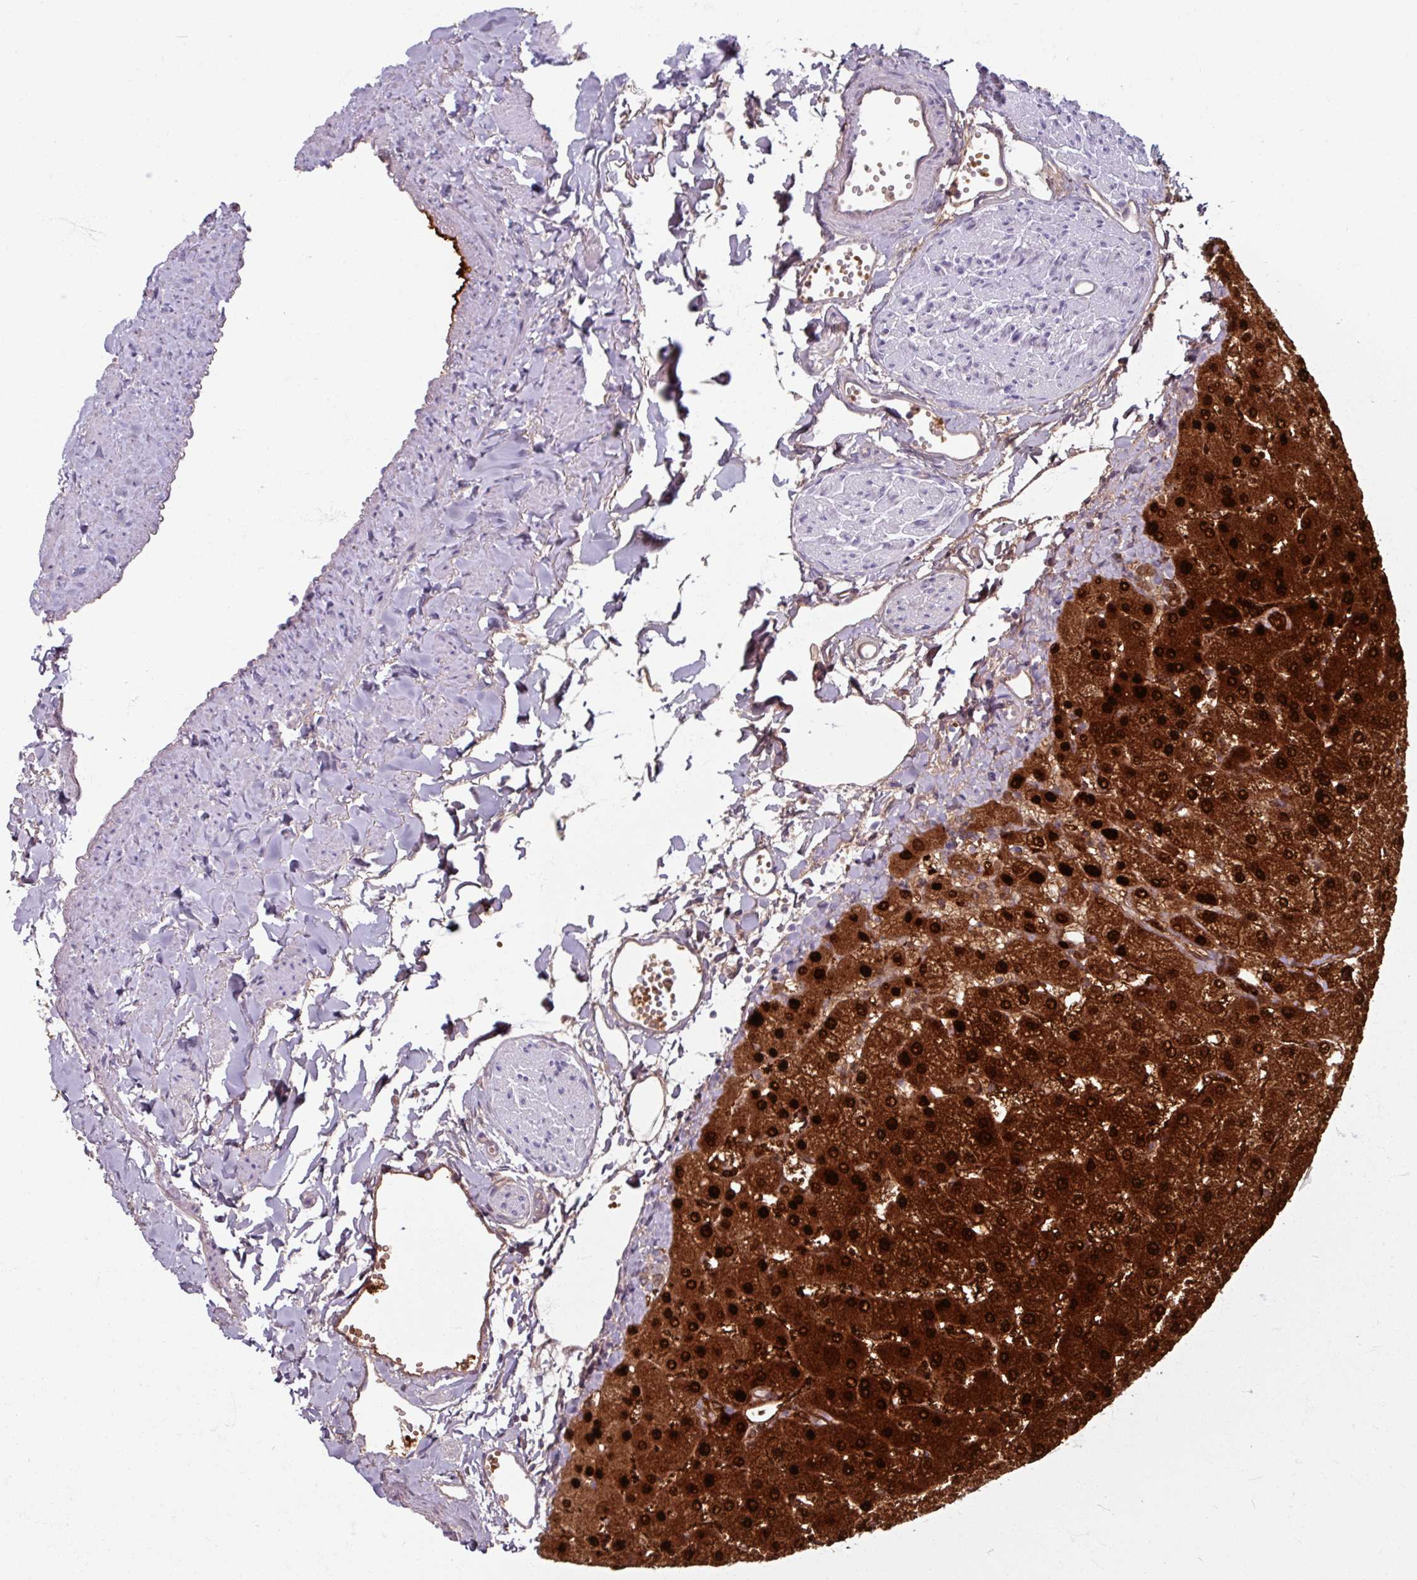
{"staining": {"intensity": "negative", "quantity": "none", "location": "none"}, "tissue": "liver", "cell_type": "Cholangiocytes", "image_type": "normal", "snomed": [{"axis": "morphology", "description": "Normal tissue, NOS"}, {"axis": "topography", "description": "Liver"}], "caption": "Protein analysis of unremarkable liver reveals no significant positivity in cholangiocytes.", "gene": "ARG1", "patient": {"sex": "female", "age": 54}}